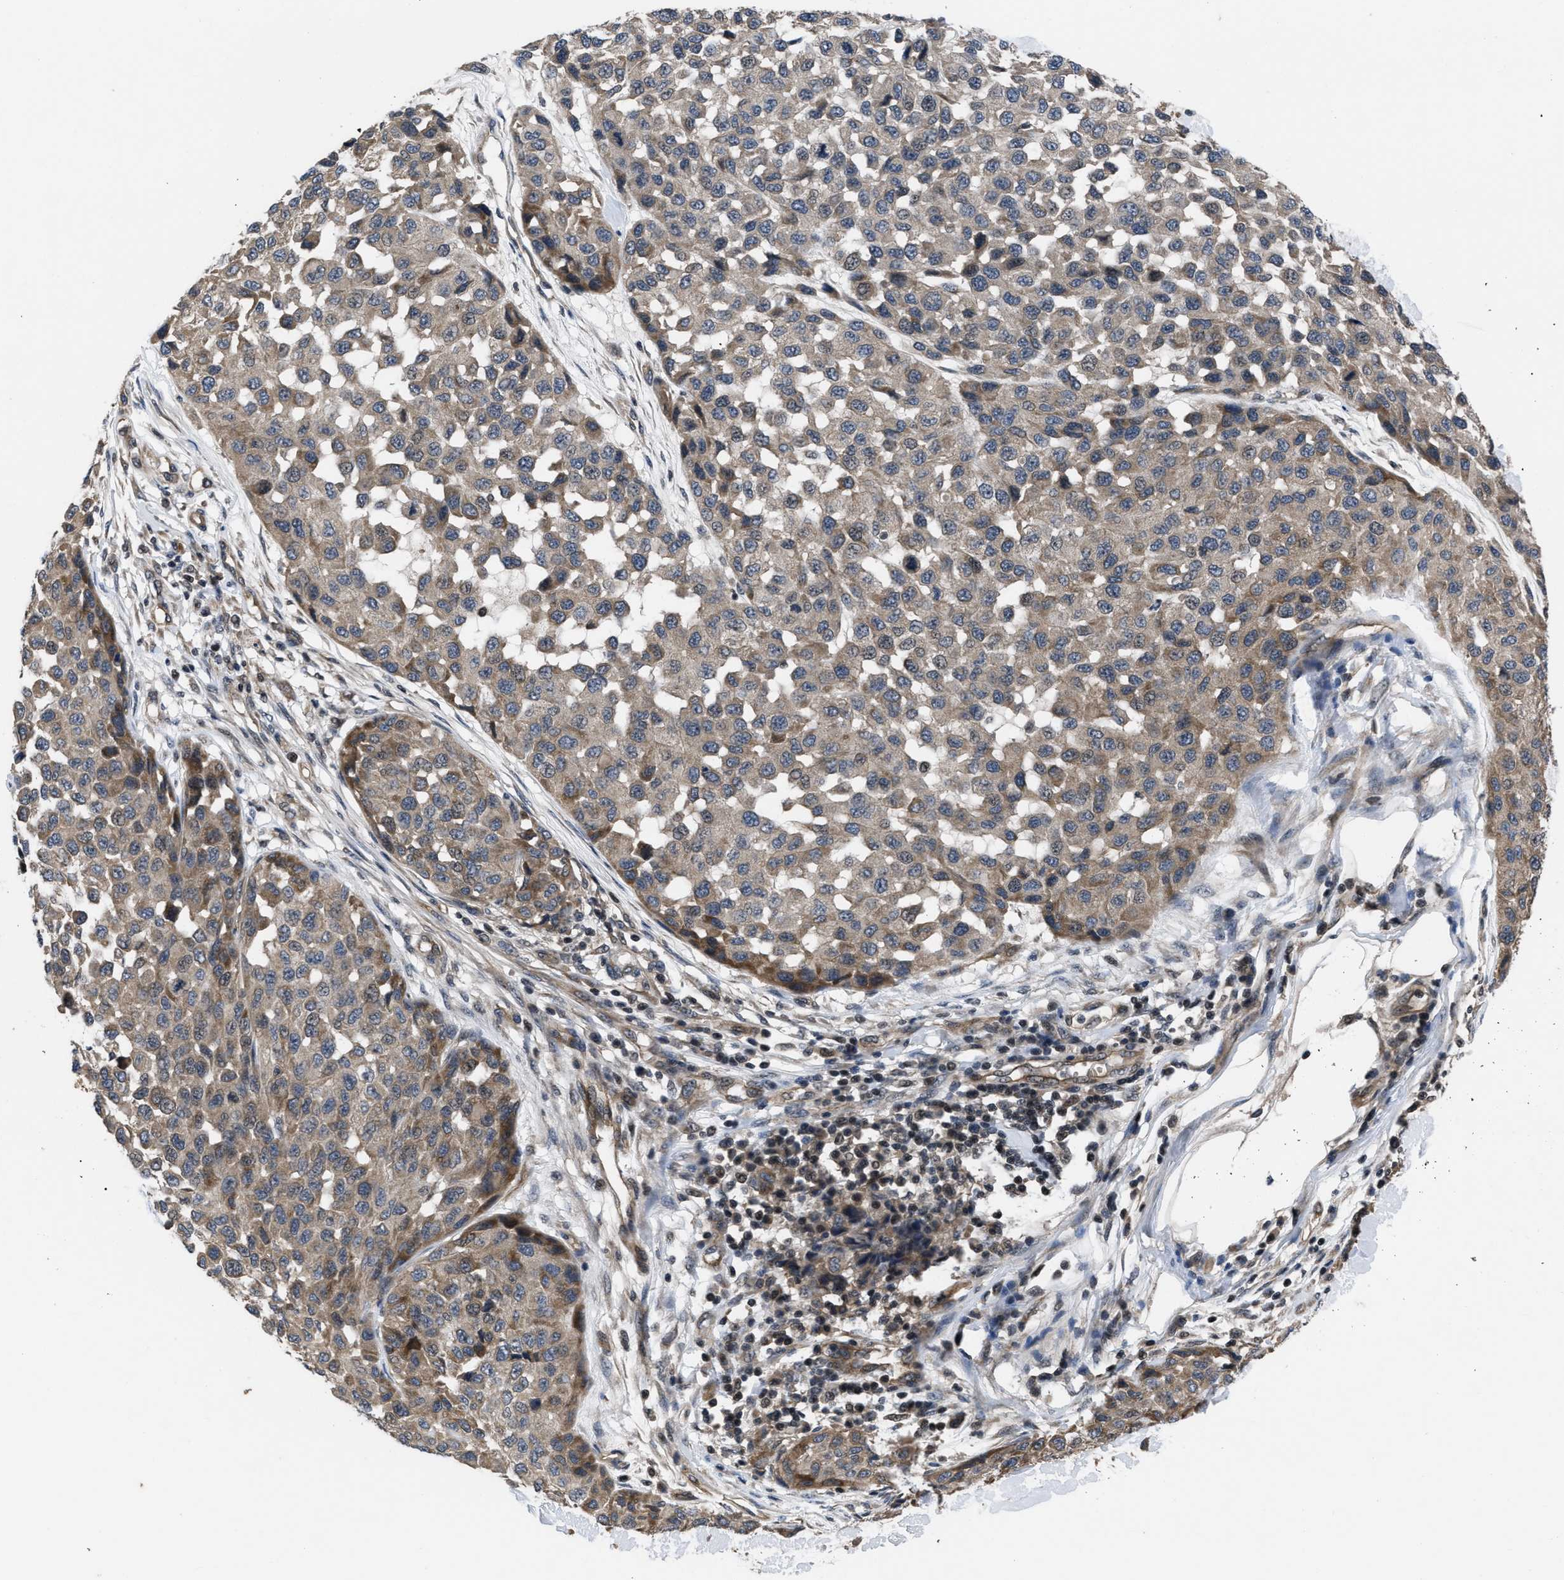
{"staining": {"intensity": "weak", "quantity": ">75%", "location": "cytoplasmic/membranous"}, "tissue": "melanoma", "cell_type": "Tumor cells", "image_type": "cancer", "snomed": [{"axis": "morphology", "description": "Normal tissue, NOS"}, {"axis": "morphology", "description": "Malignant melanoma, NOS"}, {"axis": "topography", "description": "Skin"}], "caption": "Tumor cells reveal low levels of weak cytoplasmic/membranous staining in about >75% of cells in human melanoma.", "gene": "DNAJC14", "patient": {"sex": "male", "age": 62}}